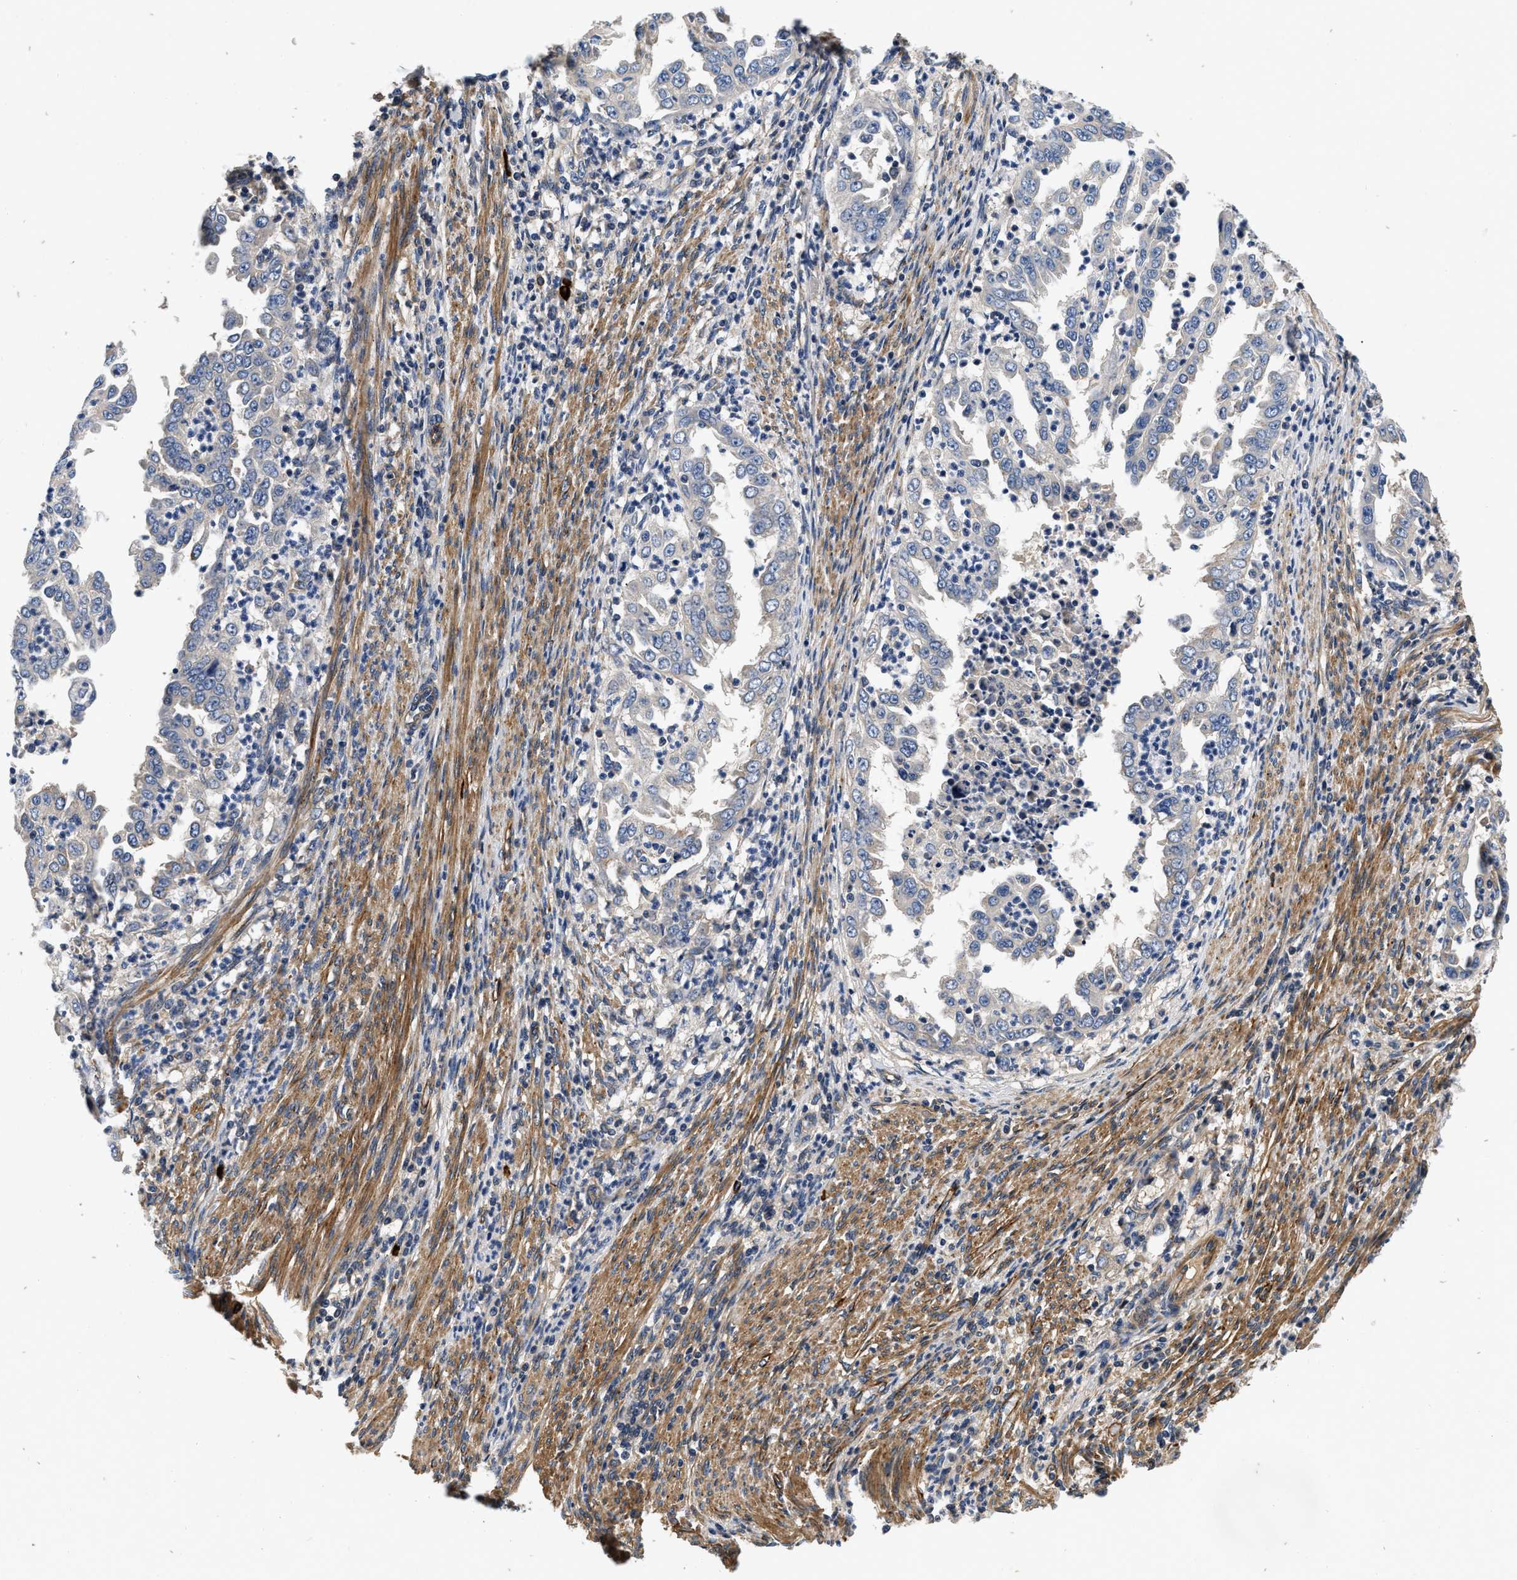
{"staining": {"intensity": "negative", "quantity": "none", "location": "none"}, "tissue": "endometrial cancer", "cell_type": "Tumor cells", "image_type": "cancer", "snomed": [{"axis": "morphology", "description": "Adenocarcinoma, NOS"}, {"axis": "topography", "description": "Endometrium"}], "caption": "Immunohistochemistry (IHC) image of human endometrial cancer stained for a protein (brown), which exhibits no positivity in tumor cells.", "gene": "NME6", "patient": {"sex": "female", "age": 85}}